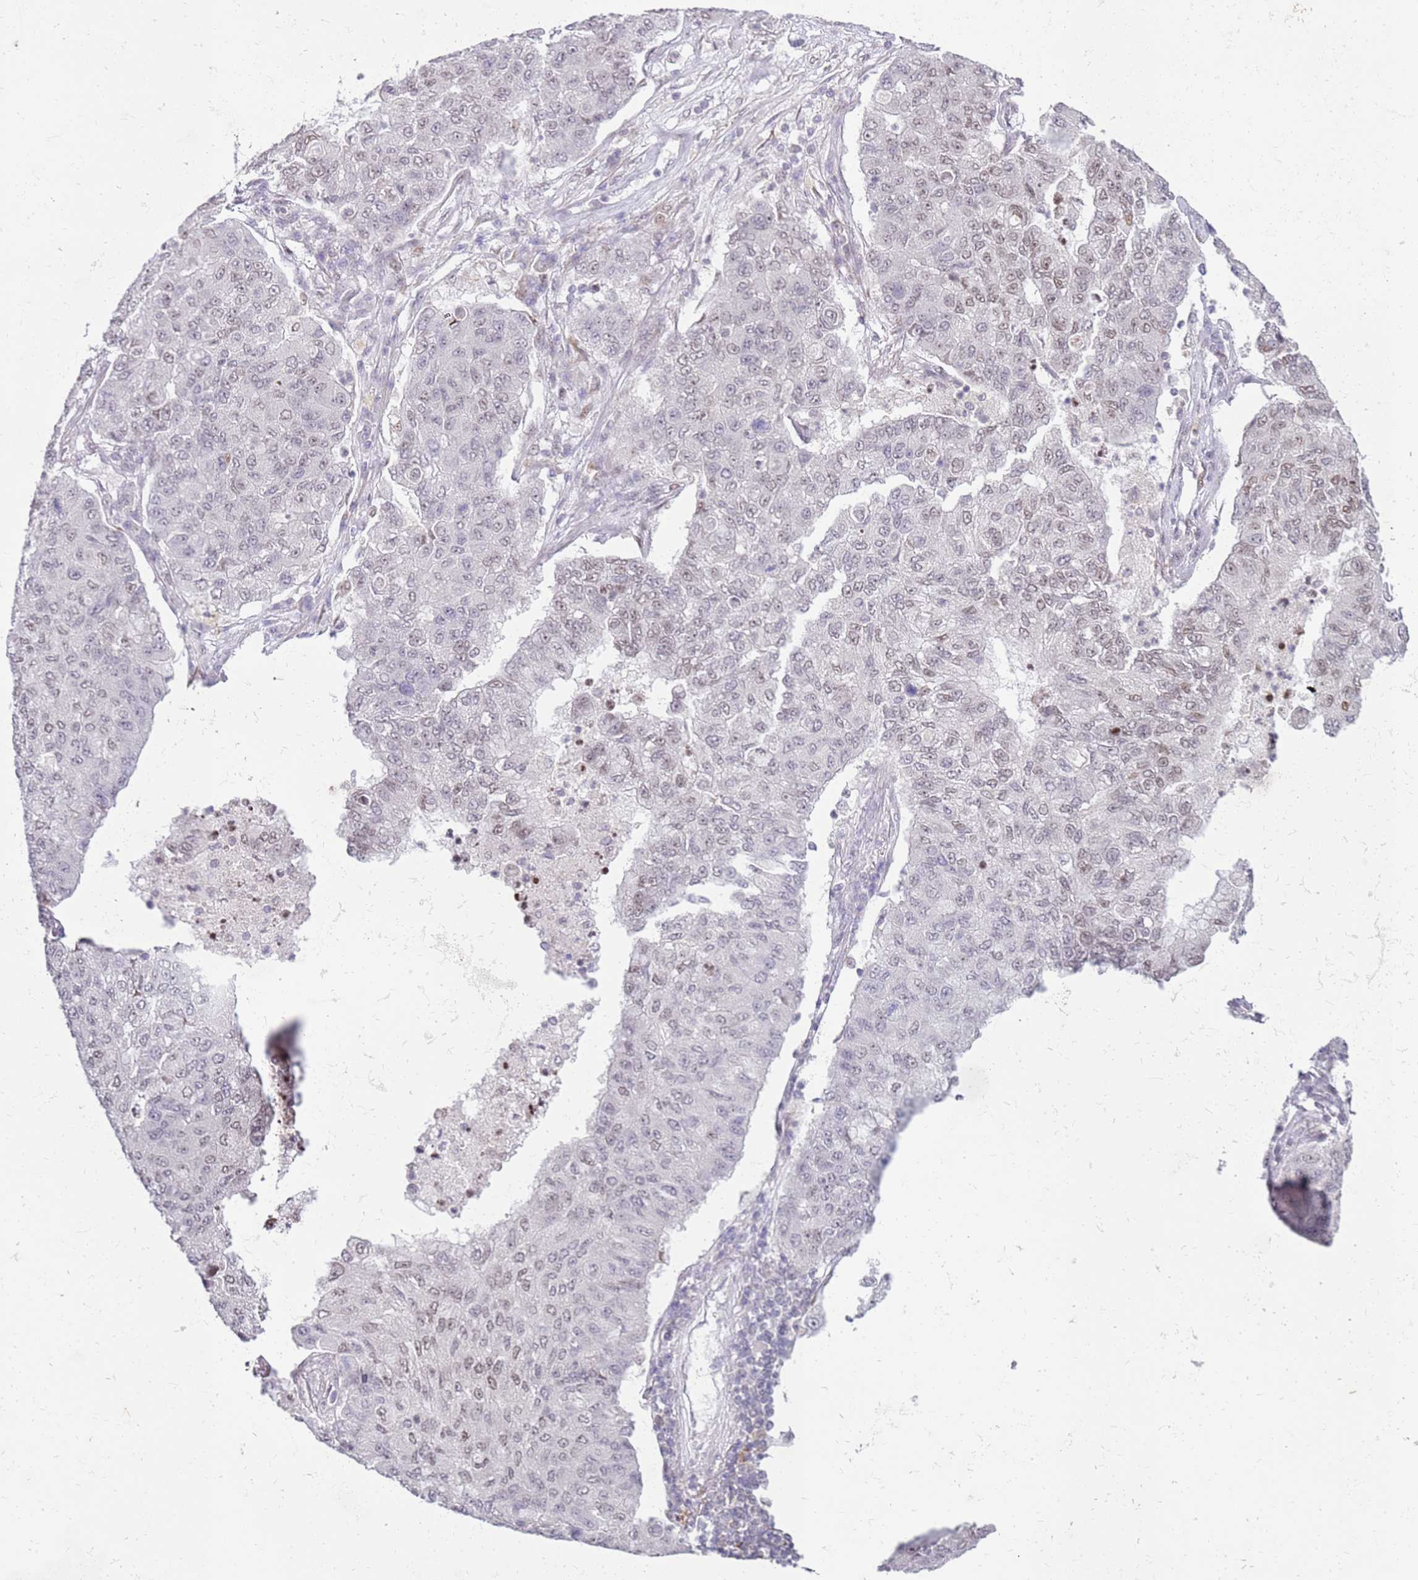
{"staining": {"intensity": "moderate", "quantity": "25%-75%", "location": "nuclear"}, "tissue": "lung cancer", "cell_type": "Tumor cells", "image_type": "cancer", "snomed": [{"axis": "morphology", "description": "Squamous cell carcinoma, NOS"}, {"axis": "topography", "description": "Lung"}], "caption": "Squamous cell carcinoma (lung) stained with a brown dye displays moderate nuclear positive staining in approximately 25%-75% of tumor cells.", "gene": "PHC2", "patient": {"sex": "male", "age": 74}}